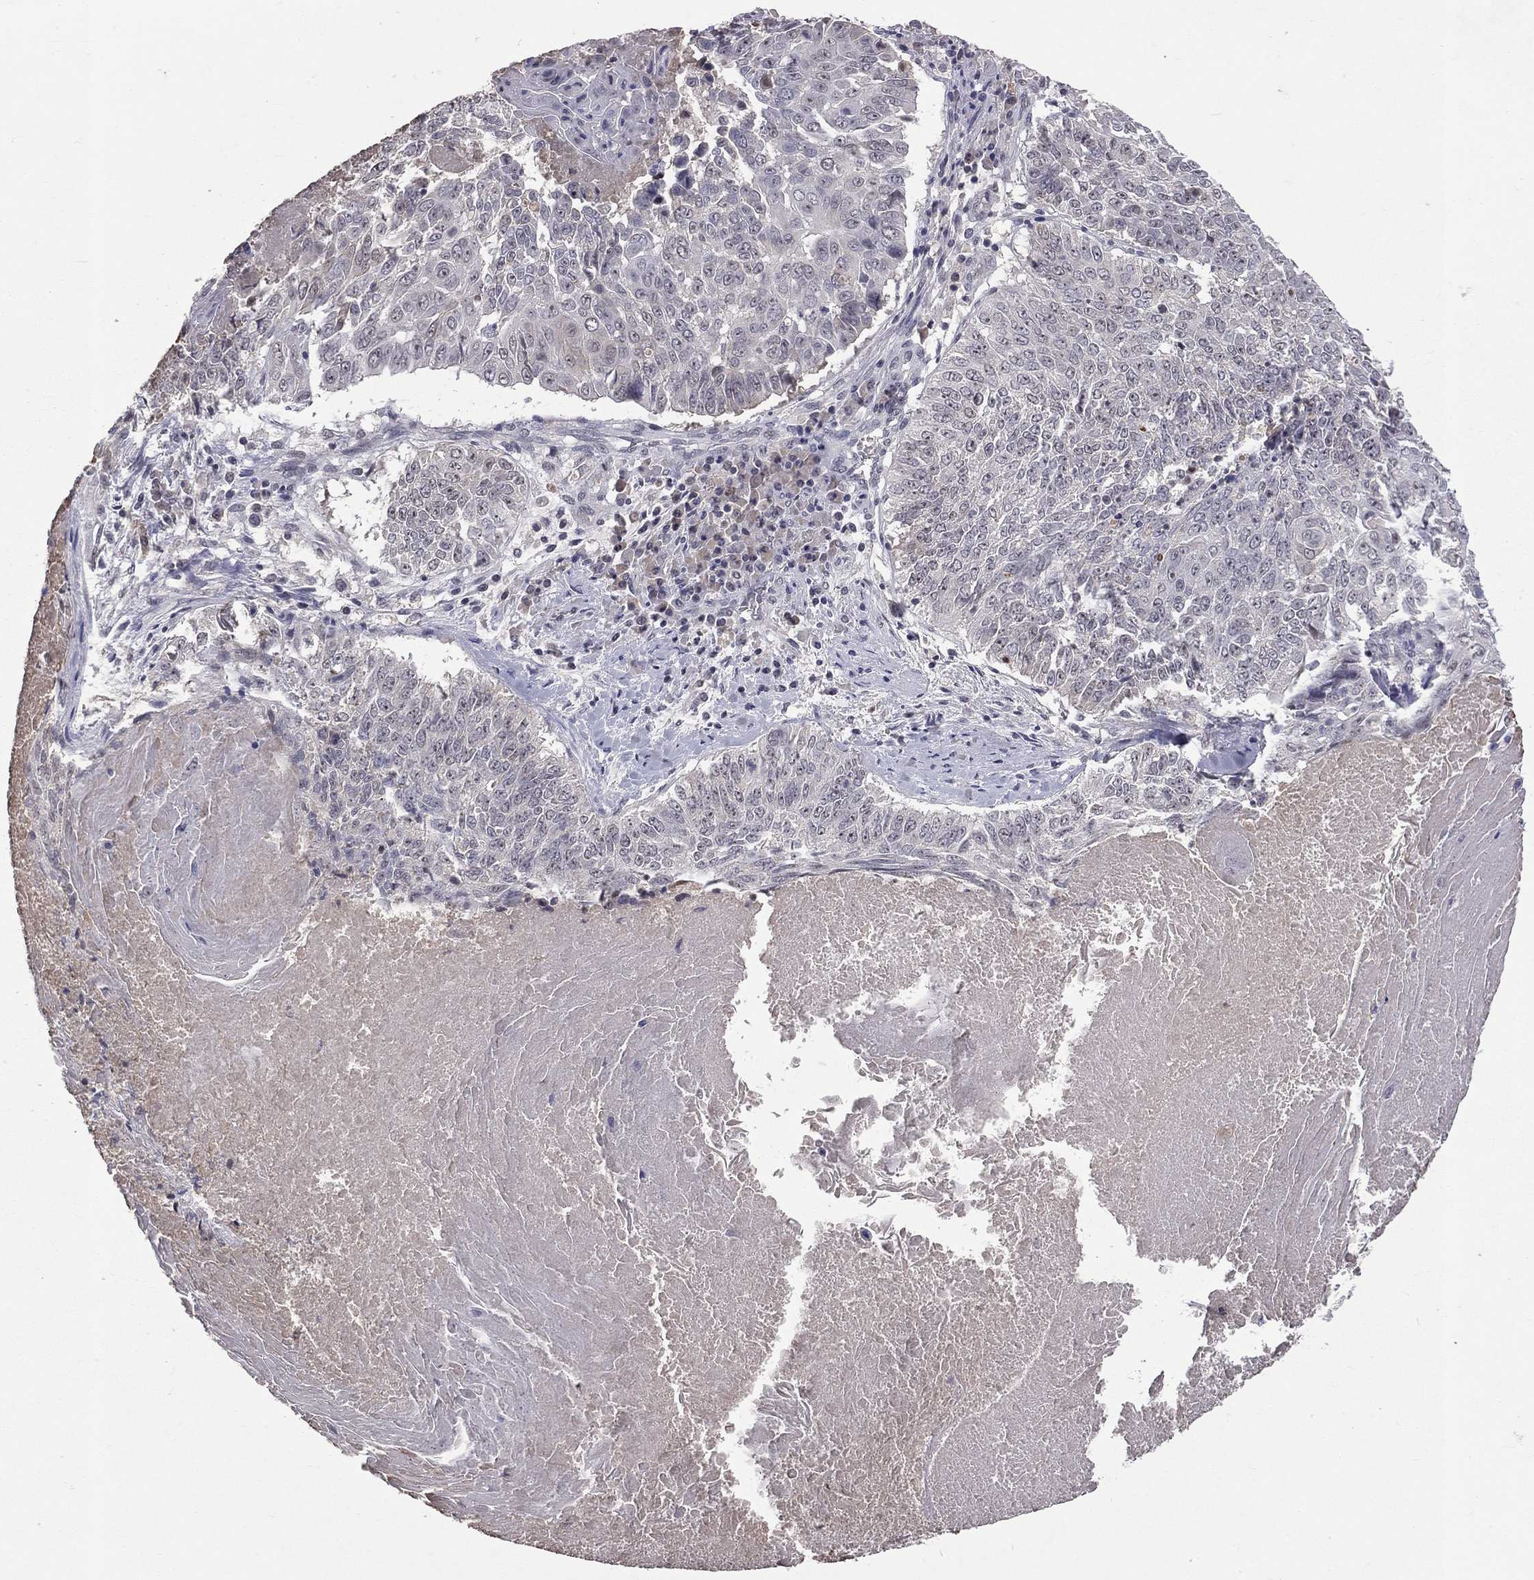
{"staining": {"intensity": "negative", "quantity": "none", "location": "none"}, "tissue": "lung cancer", "cell_type": "Tumor cells", "image_type": "cancer", "snomed": [{"axis": "morphology", "description": "Squamous cell carcinoma, NOS"}, {"axis": "topography", "description": "Lung"}], "caption": "Human squamous cell carcinoma (lung) stained for a protein using immunohistochemistry exhibits no positivity in tumor cells.", "gene": "DSG4", "patient": {"sex": "male", "age": 64}}